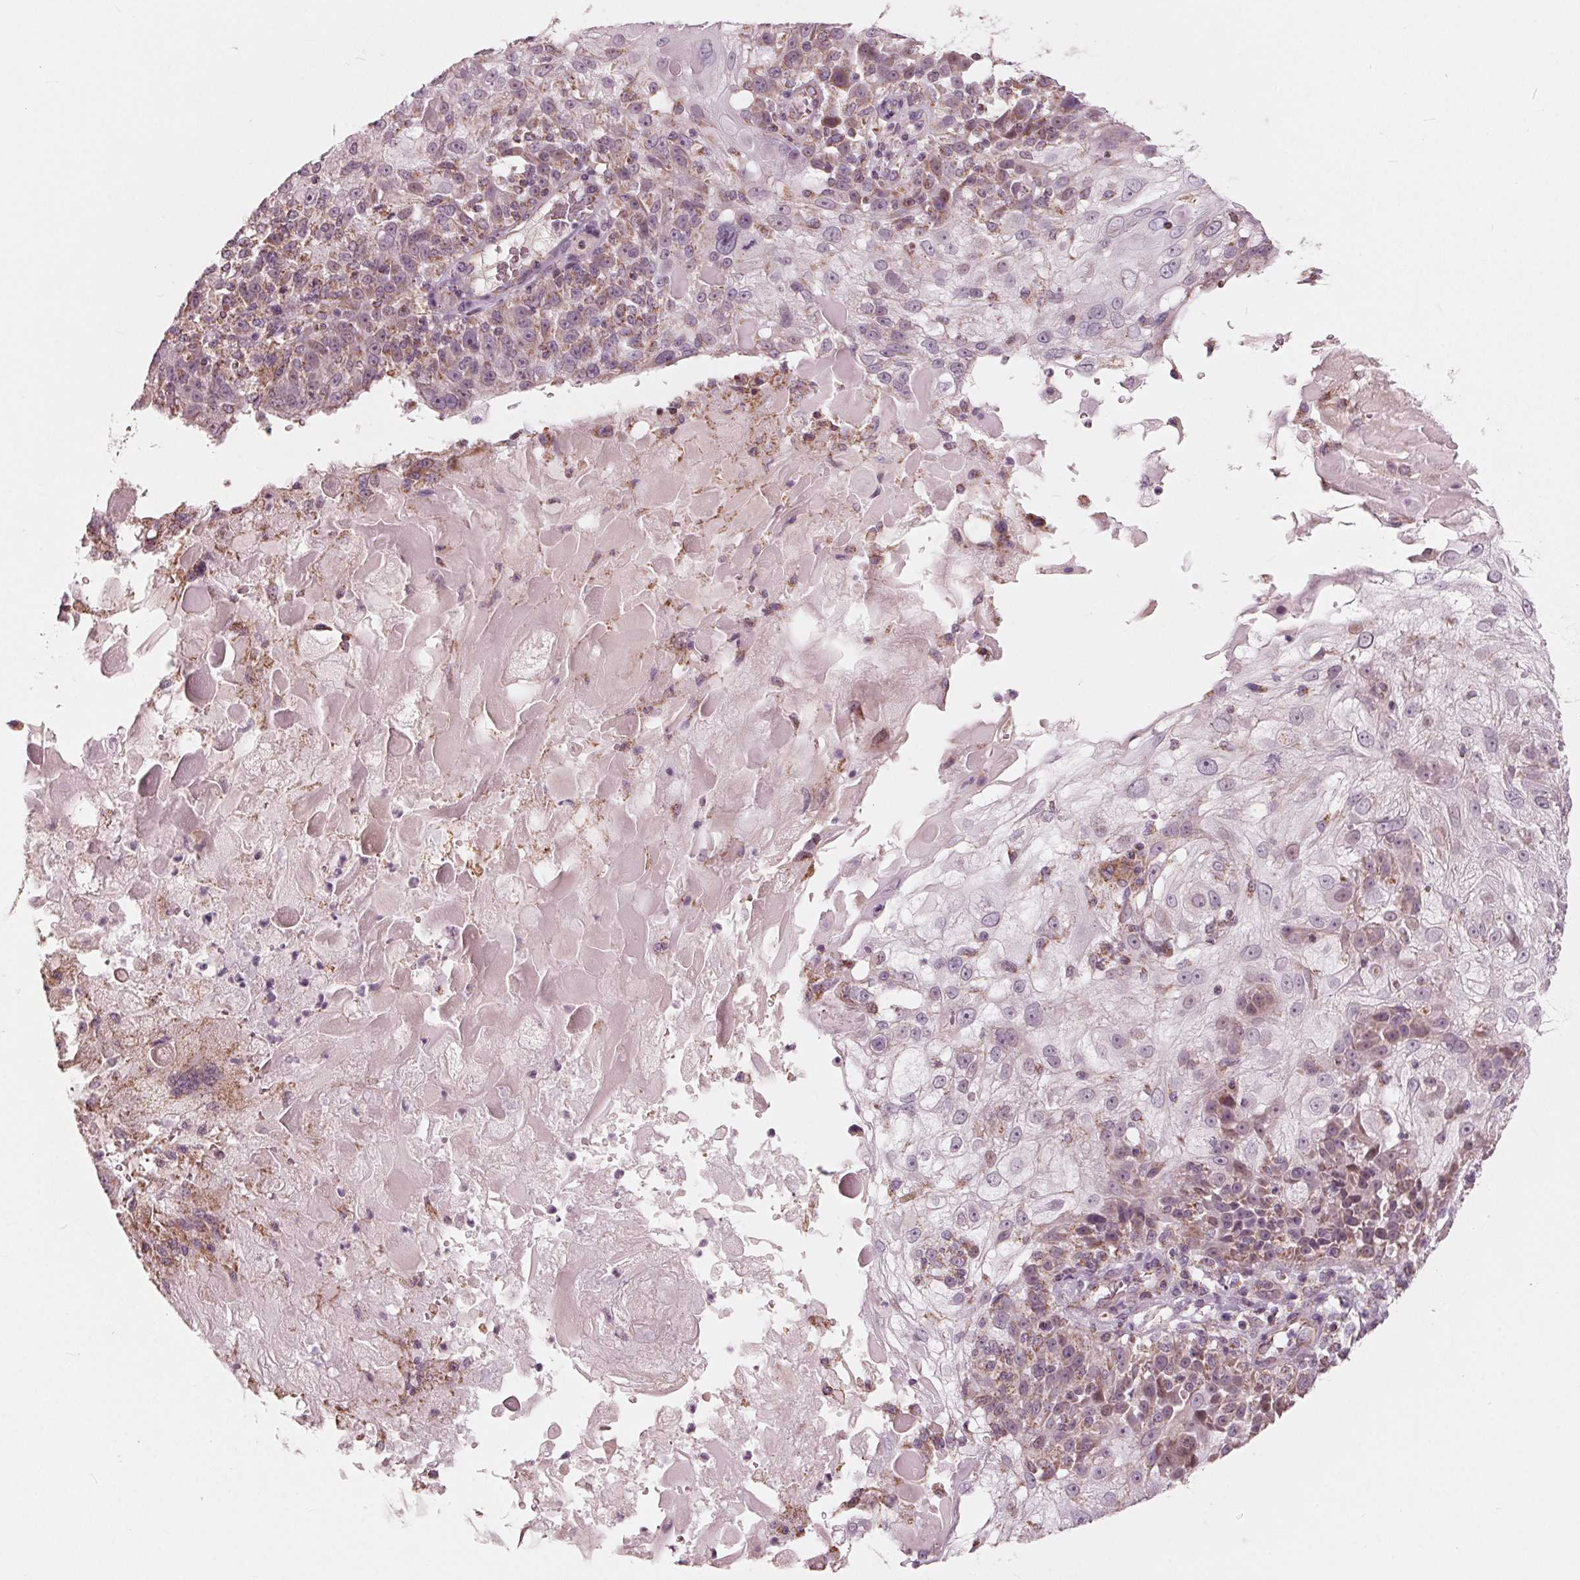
{"staining": {"intensity": "moderate", "quantity": "<25%", "location": "cytoplasmic/membranous"}, "tissue": "skin cancer", "cell_type": "Tumor cells", "image_type": "cancer", "snomed": [{"axis": "morphology", "description": "Normal tissue, NOS"}, {"axis": "morphology", "description": "Squamous cell carcinoma, NOS"}, {"axis": "topography", "description": "Skin"}], "caption": "Squamous cell carcinoma (skin) tissue exhibits moderate cytoplasmic/membranous expression in approximately <25% of tumor cells", "gene": "DCAF4L2", "patient": {"sex": "female", "age": 83}}